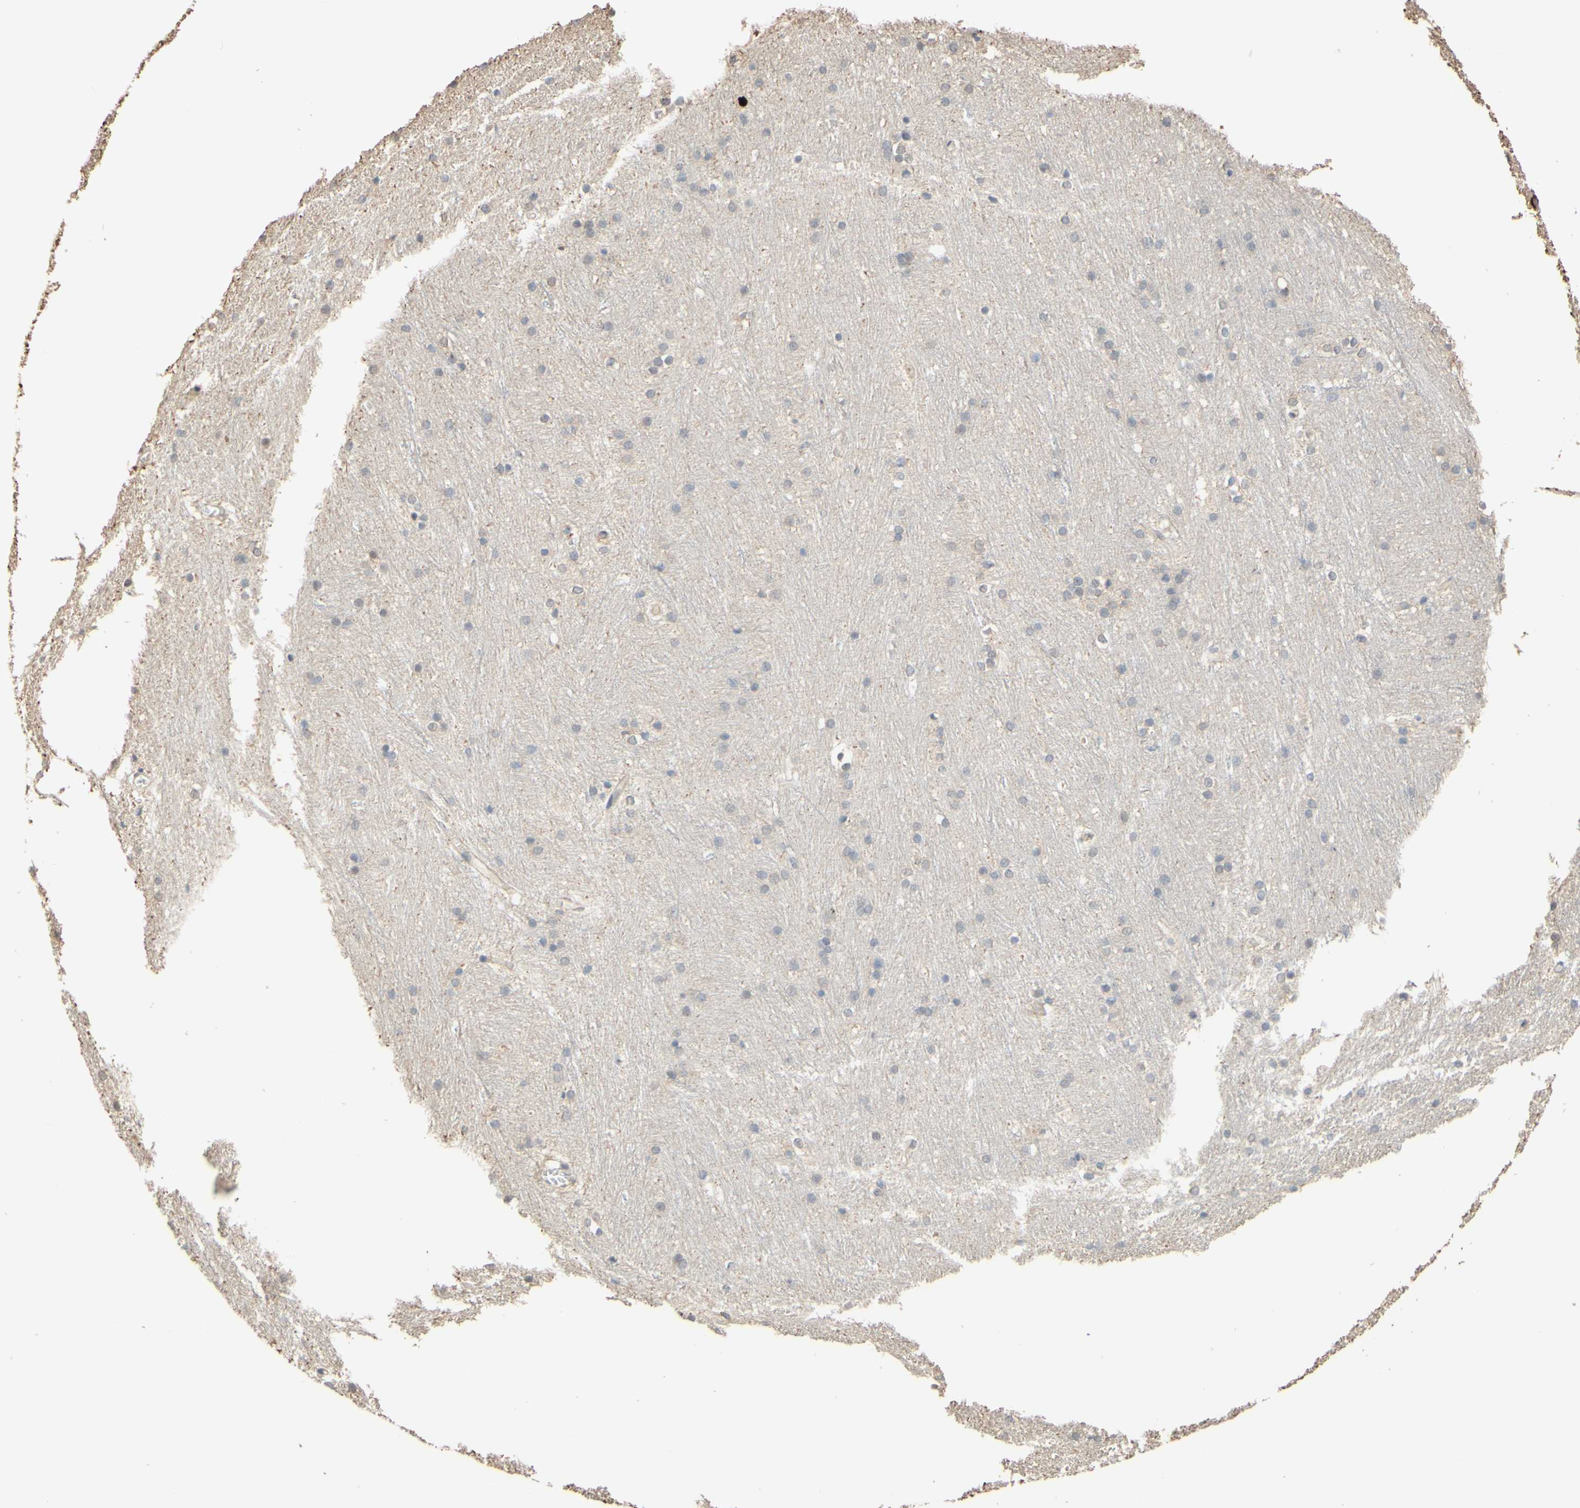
{"staining": {"intensity": "negative", "quantity": "none", "location": "none"}, "tissue": "caudate", "cell_type": "Glial cells", "image_type": "normal", "snomed": [{"axis": "morphology", "description": "Normal tissue, NOS"}, {"axis": "topography", "description": "Lateral ventricle wall"}], "caption": "Micrograph shows no significant protein positivity in glial cells of unremarkable caudate. (DAB (3,3'-diaminobenzidine) immunohistochemistry visualized using brightfield microscopy, high magnification).", "gene": "SMIM19", "patient": {"sex": "female", "age": 19}}